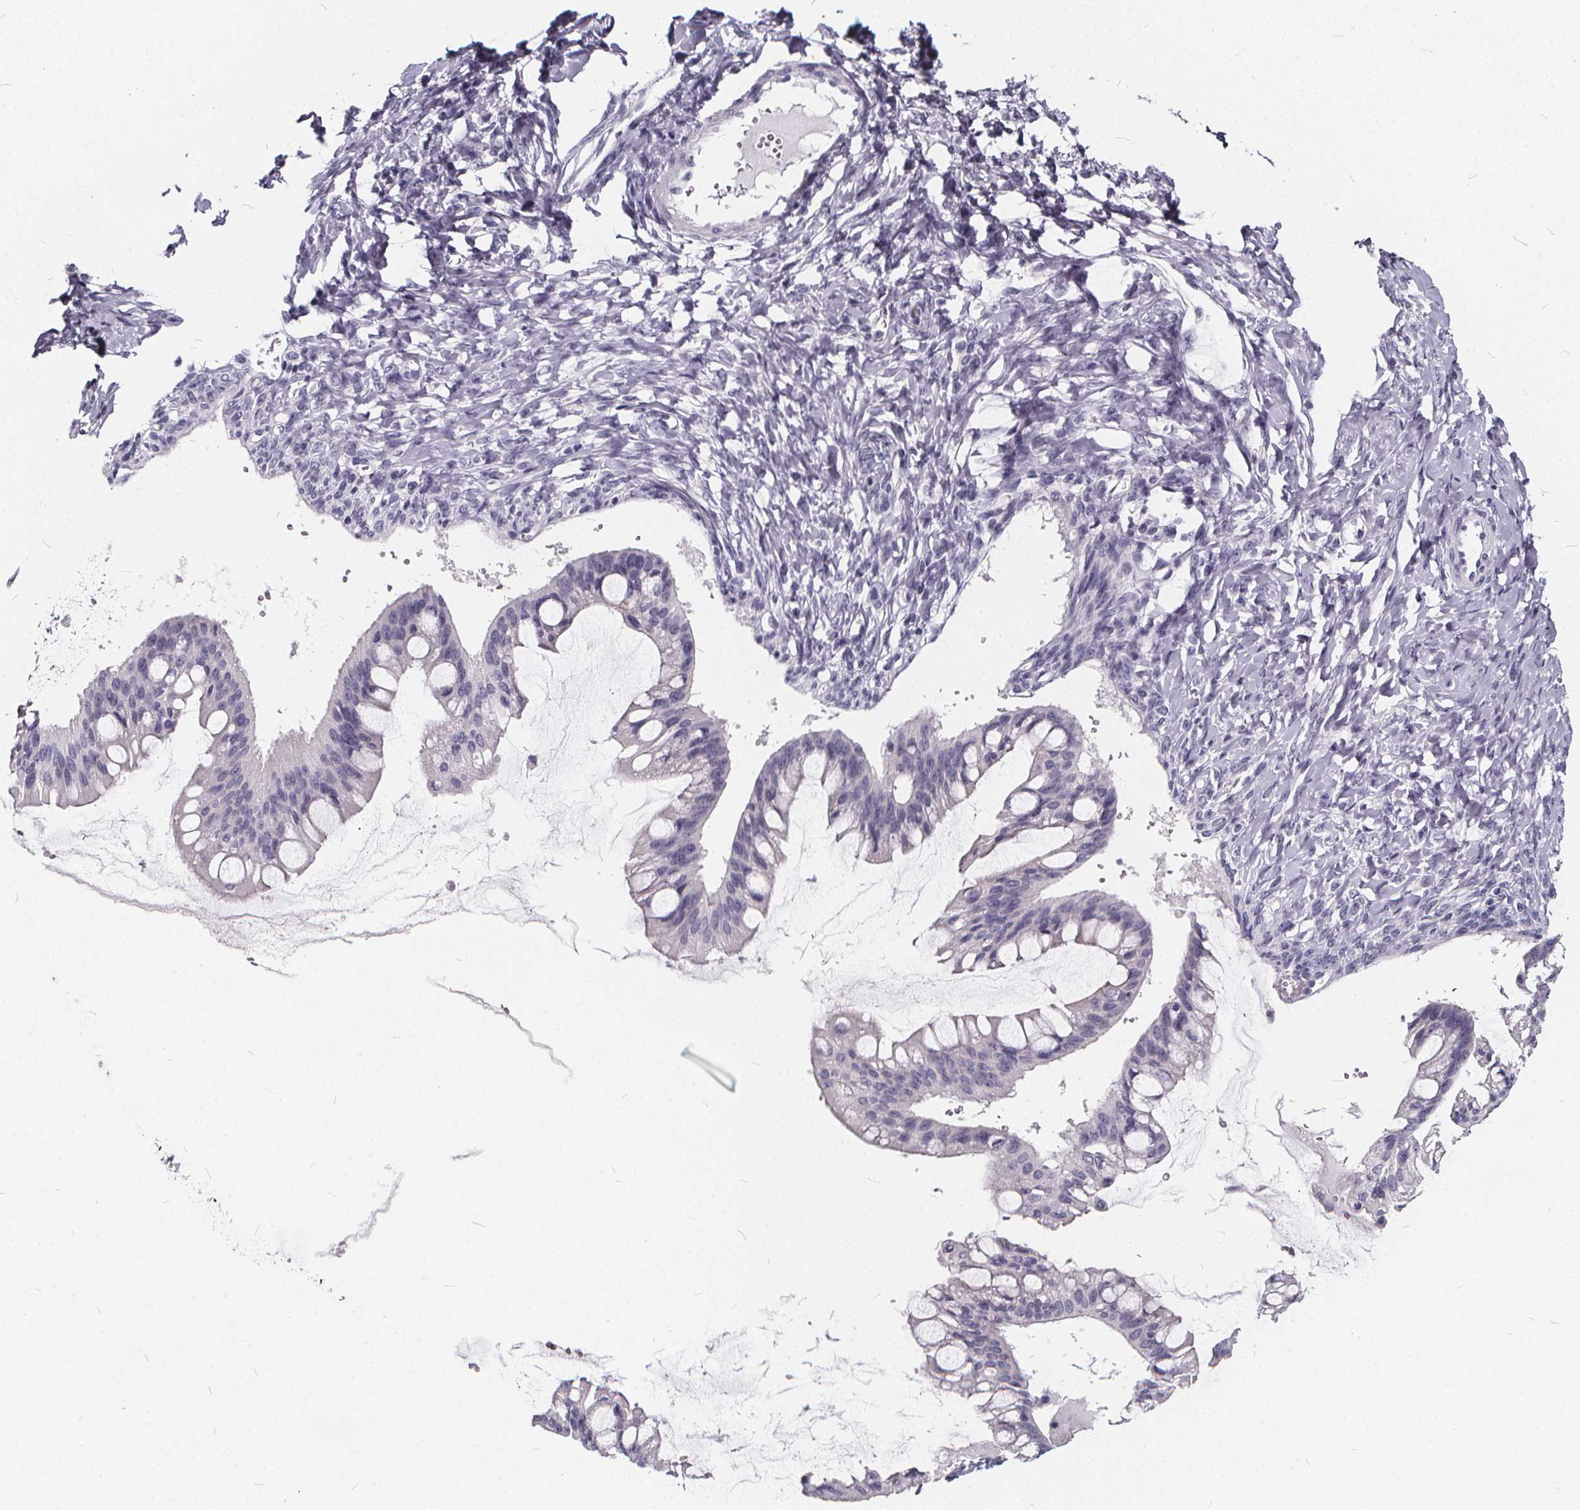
{"staining": {"intensity": "negative", "quantity": "none", "location": "none"}, "tissue": "ovarian cancer", "cell_type": "Tumor cells", "image_type": "cancer", "snomed": [{"axis": "morphology", "description": "Cystadenocarcinoma, mucinous, NOS"}, {"axis": "topography", "description": "Ovary"}], "caption": "IHC of human ovarian cancer reveals no positivity in tumor cells. (DAB (3,3'-diaminobenzidine) immunohistochemistry with hematoxylin counter stain).", "gene": "SPEF2", "patient": {"sex": "female", "age": 73}}